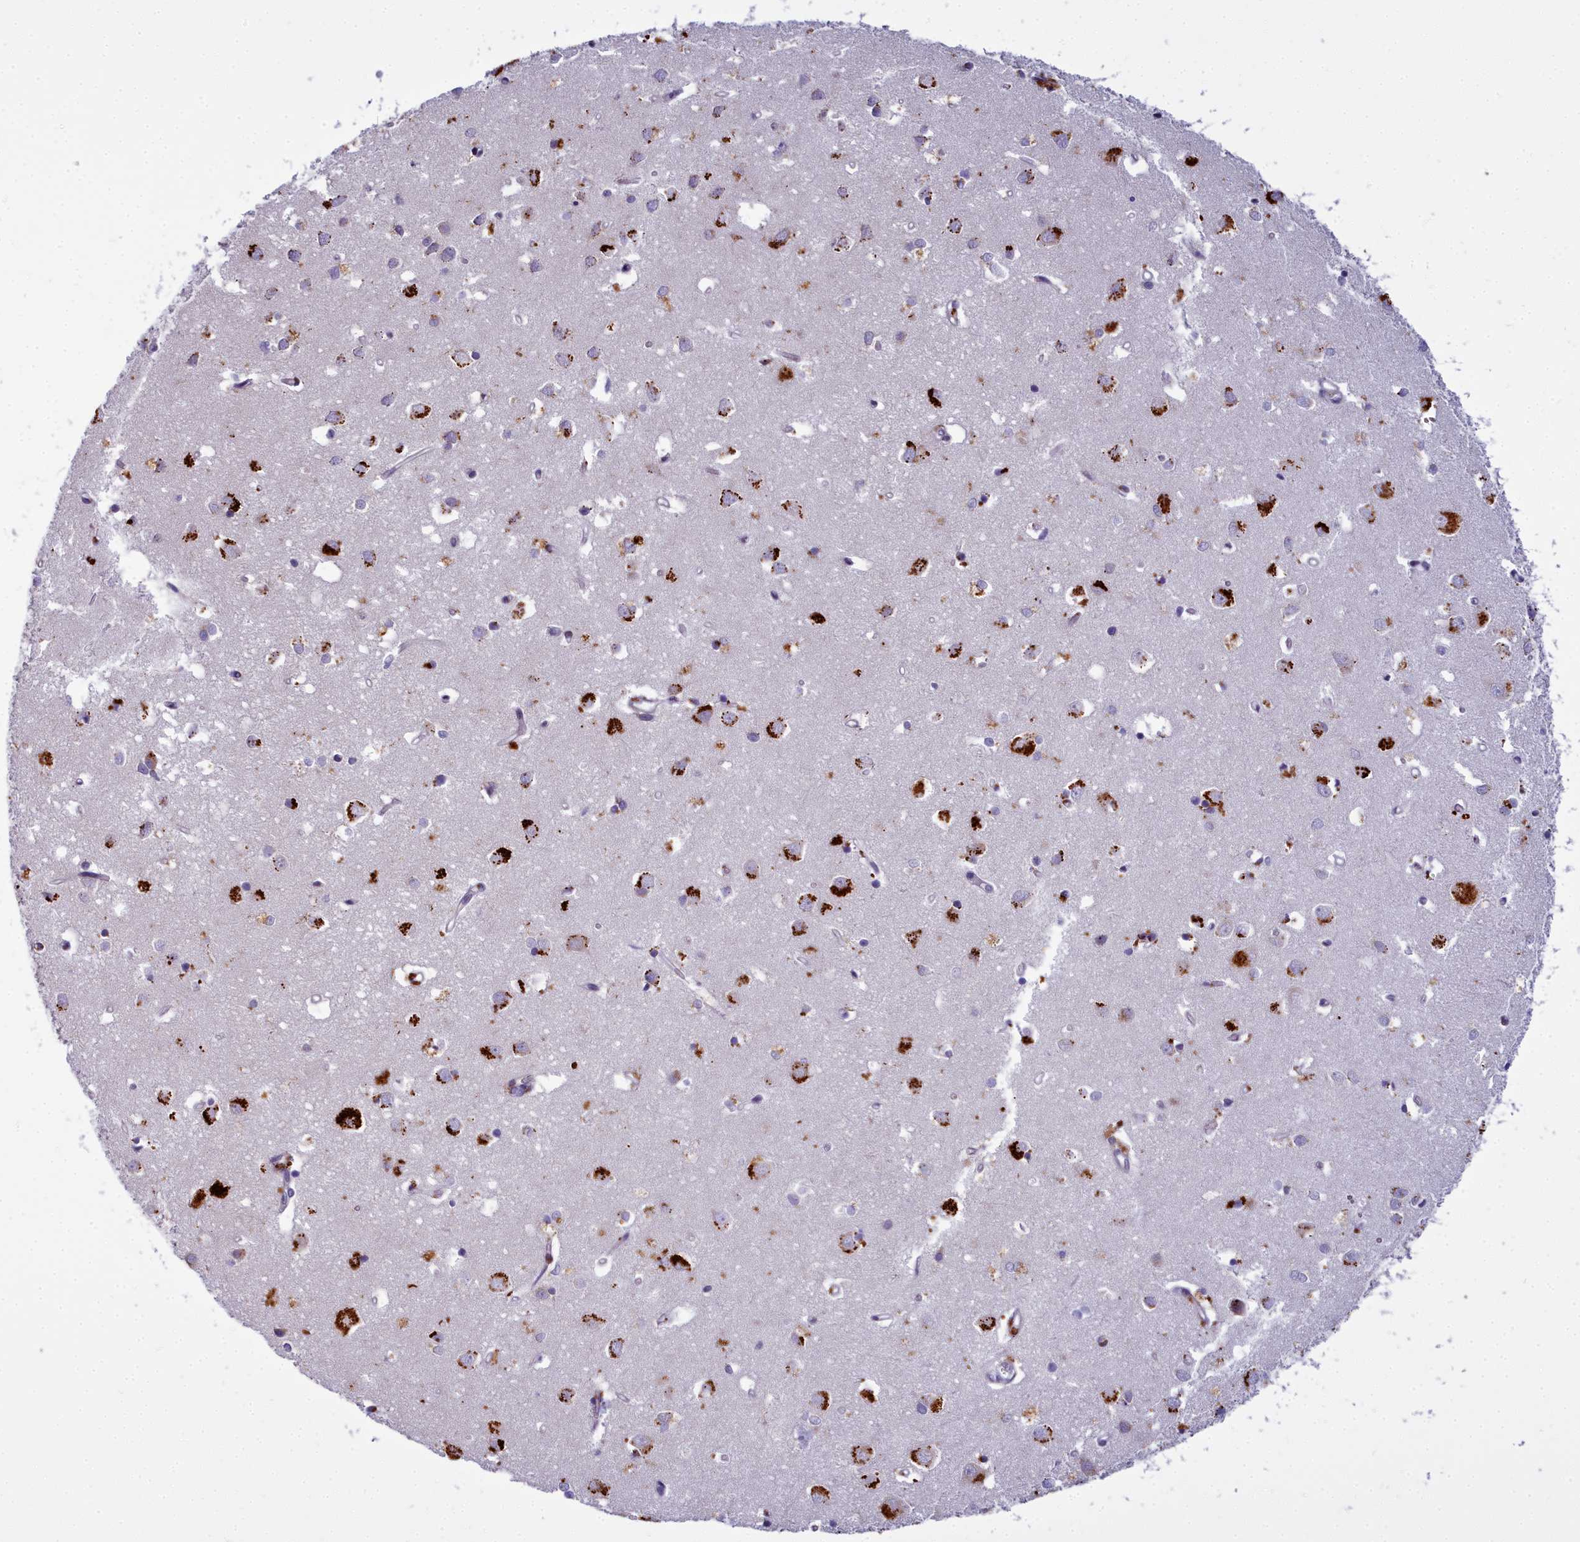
{"staining": {"intensity": "negative", "quantity": "none", "location": "none"}, "tissue": "cerebral cortex", "cell_type": "Endothelial cells", "image_type": "normal", "snomed": [{"axis": "morphology", "description": "Normal tissue, NOS"}, {"axis": "topography", "description": "Cerebral cortex"}], "caption": "Immunohistochemistry photomicrograph of benign cerebral cortex stained for a protein (brown), which exhibits no expression in endothelial cells.", "gene": "WDPCP", "patient": {"sex": "female", "age": 64}}